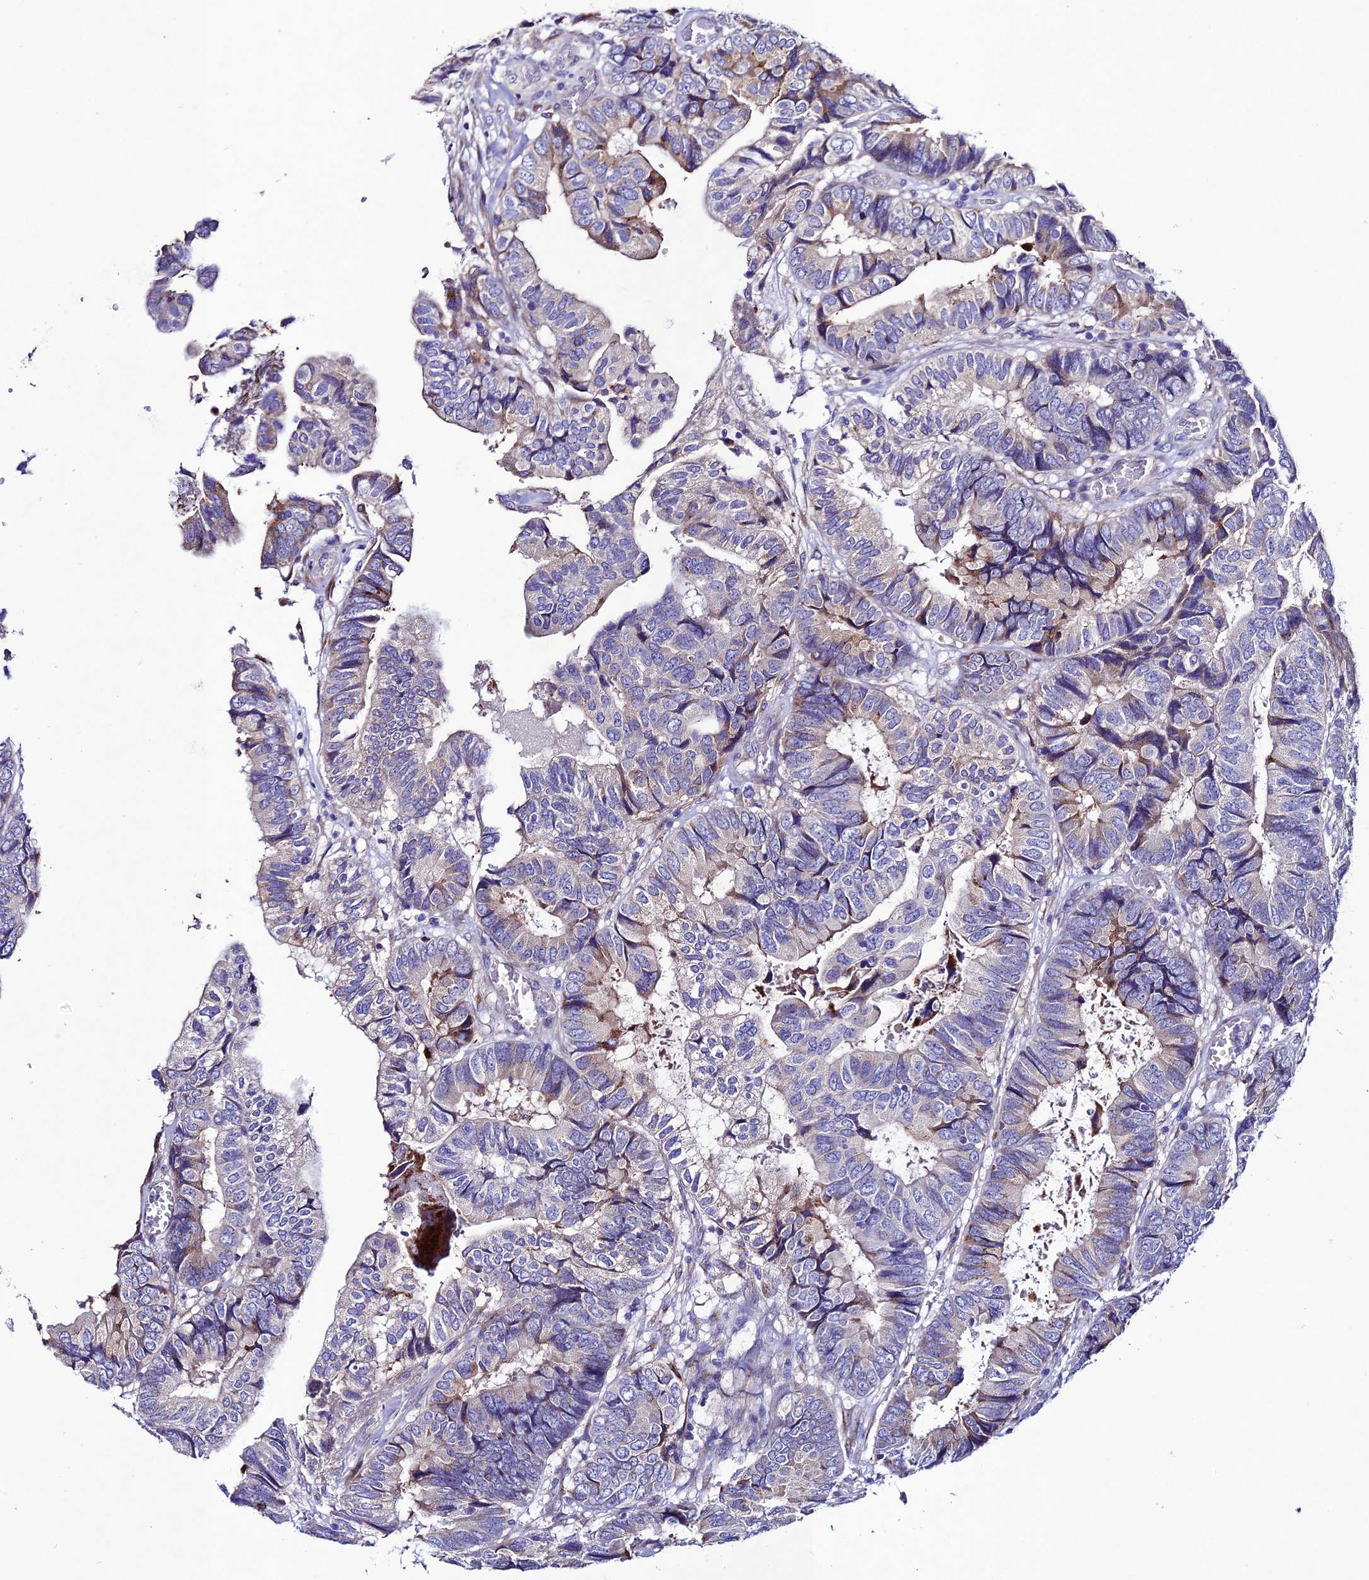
{"staining": {"intensity": "moderate", "quantity": "<25%", "location": "cytoplasmic/membranous"}, "tissue": "colorectal cancer", "cell_type": "Tumor cells", "image_type": "cancer", "snomed": [{"axis": "morphology", "description": "Adenocarcinoma, NOS"}, {"axis": "topography", "description": "Colon"}], "caption": "This is an image of immunohistochemistry (IHC) staining of colorectal adenocarcinoma, which shows moderate expression in the cytoplasmic/membranous of tumor cells.", "gene": "OR51Q1", "patient": {"sex": "male", "age": 85}}